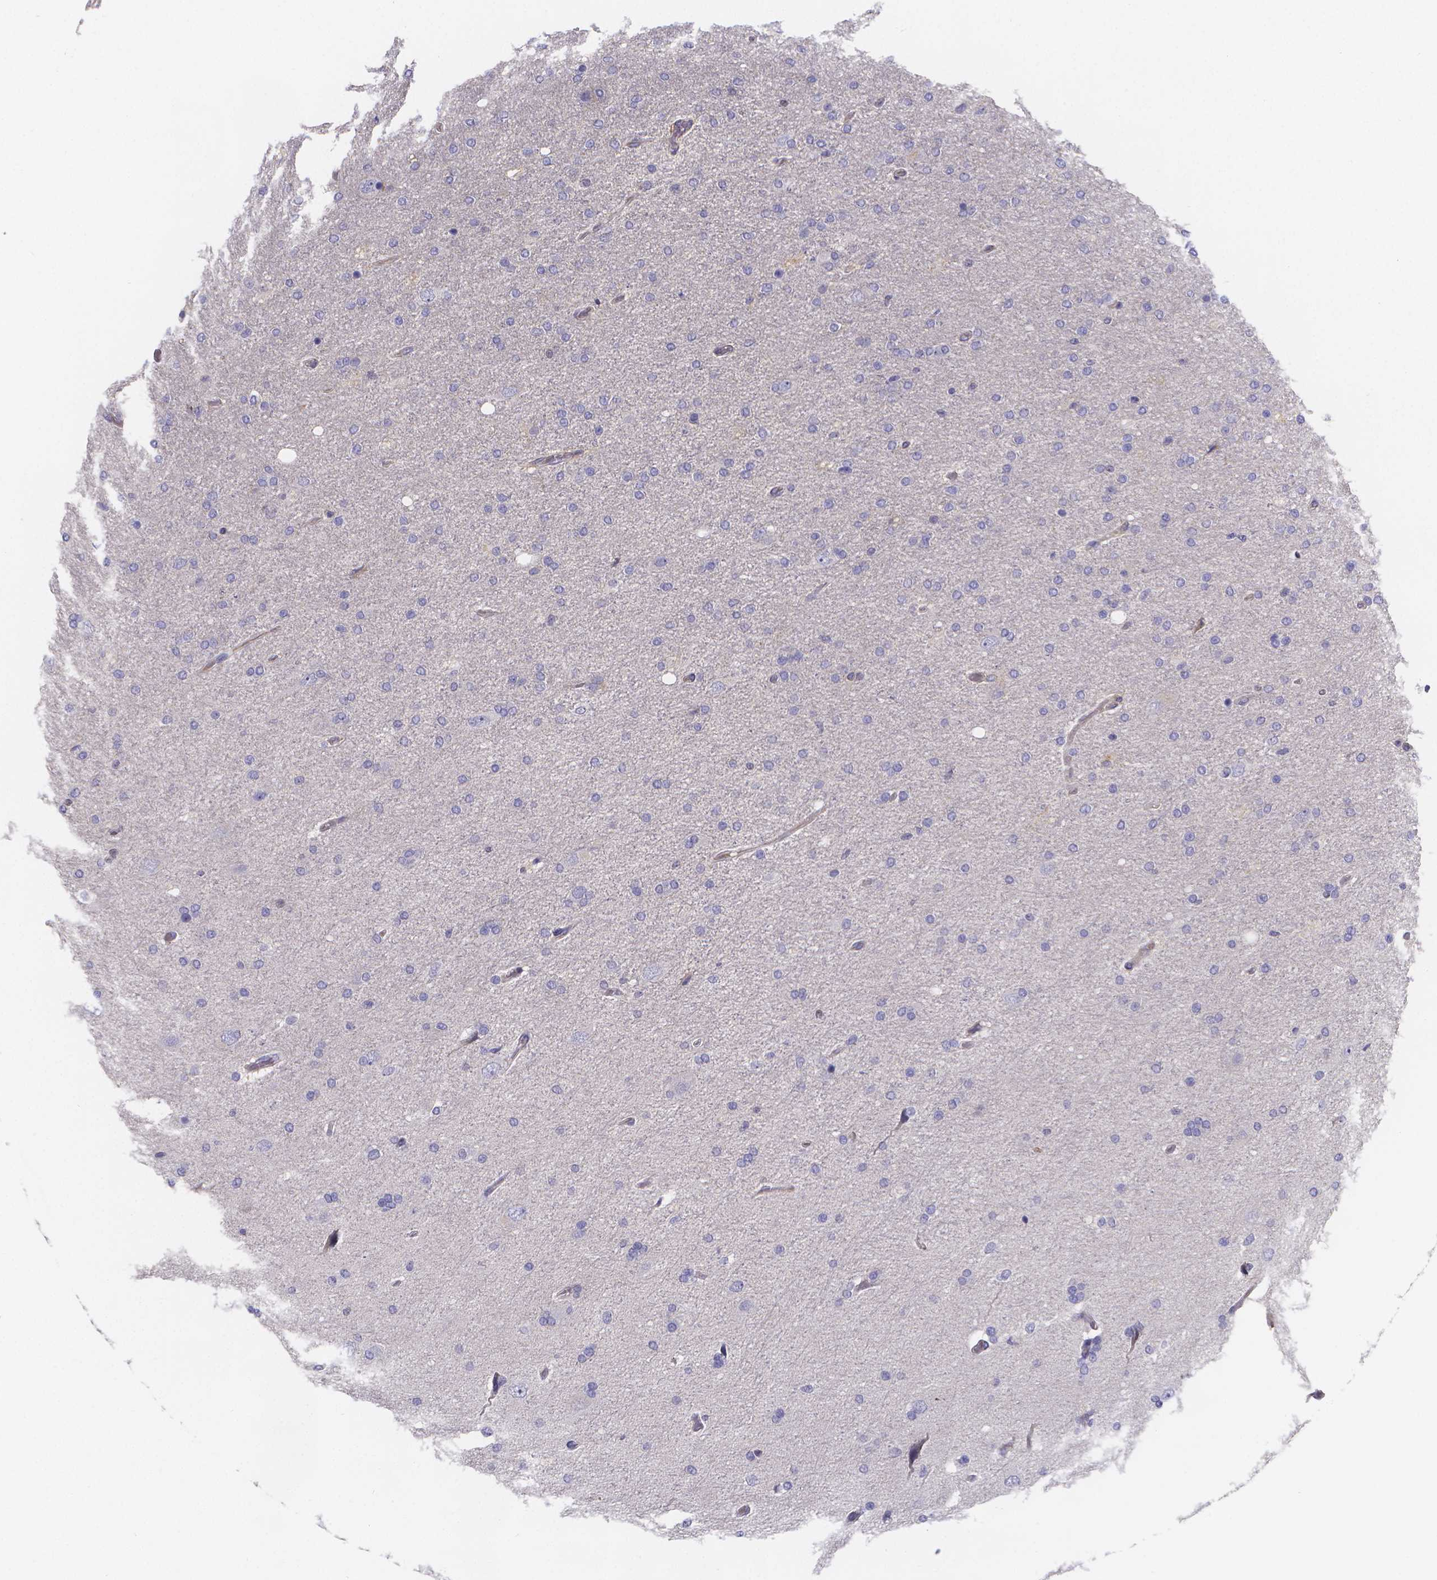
{"staining": {"intensity": "negative", "quantity": "none", "location": "none"}, "tissue": "glioma", "cell_type": "Tumor cells", "image_type": "cancer", "snomed": [{"axis": "morphology", "description": "Glioma, malignant, High grade"}, {"axis": "topography", "description": "Cerebral cortex"}], "caption": "Malignant glioma (high-grade) was stained to show a protein in brown. There is no significant staining in tumor cells.", "gene": "PAH", "patient": {"sex": "male", "age": 70}}